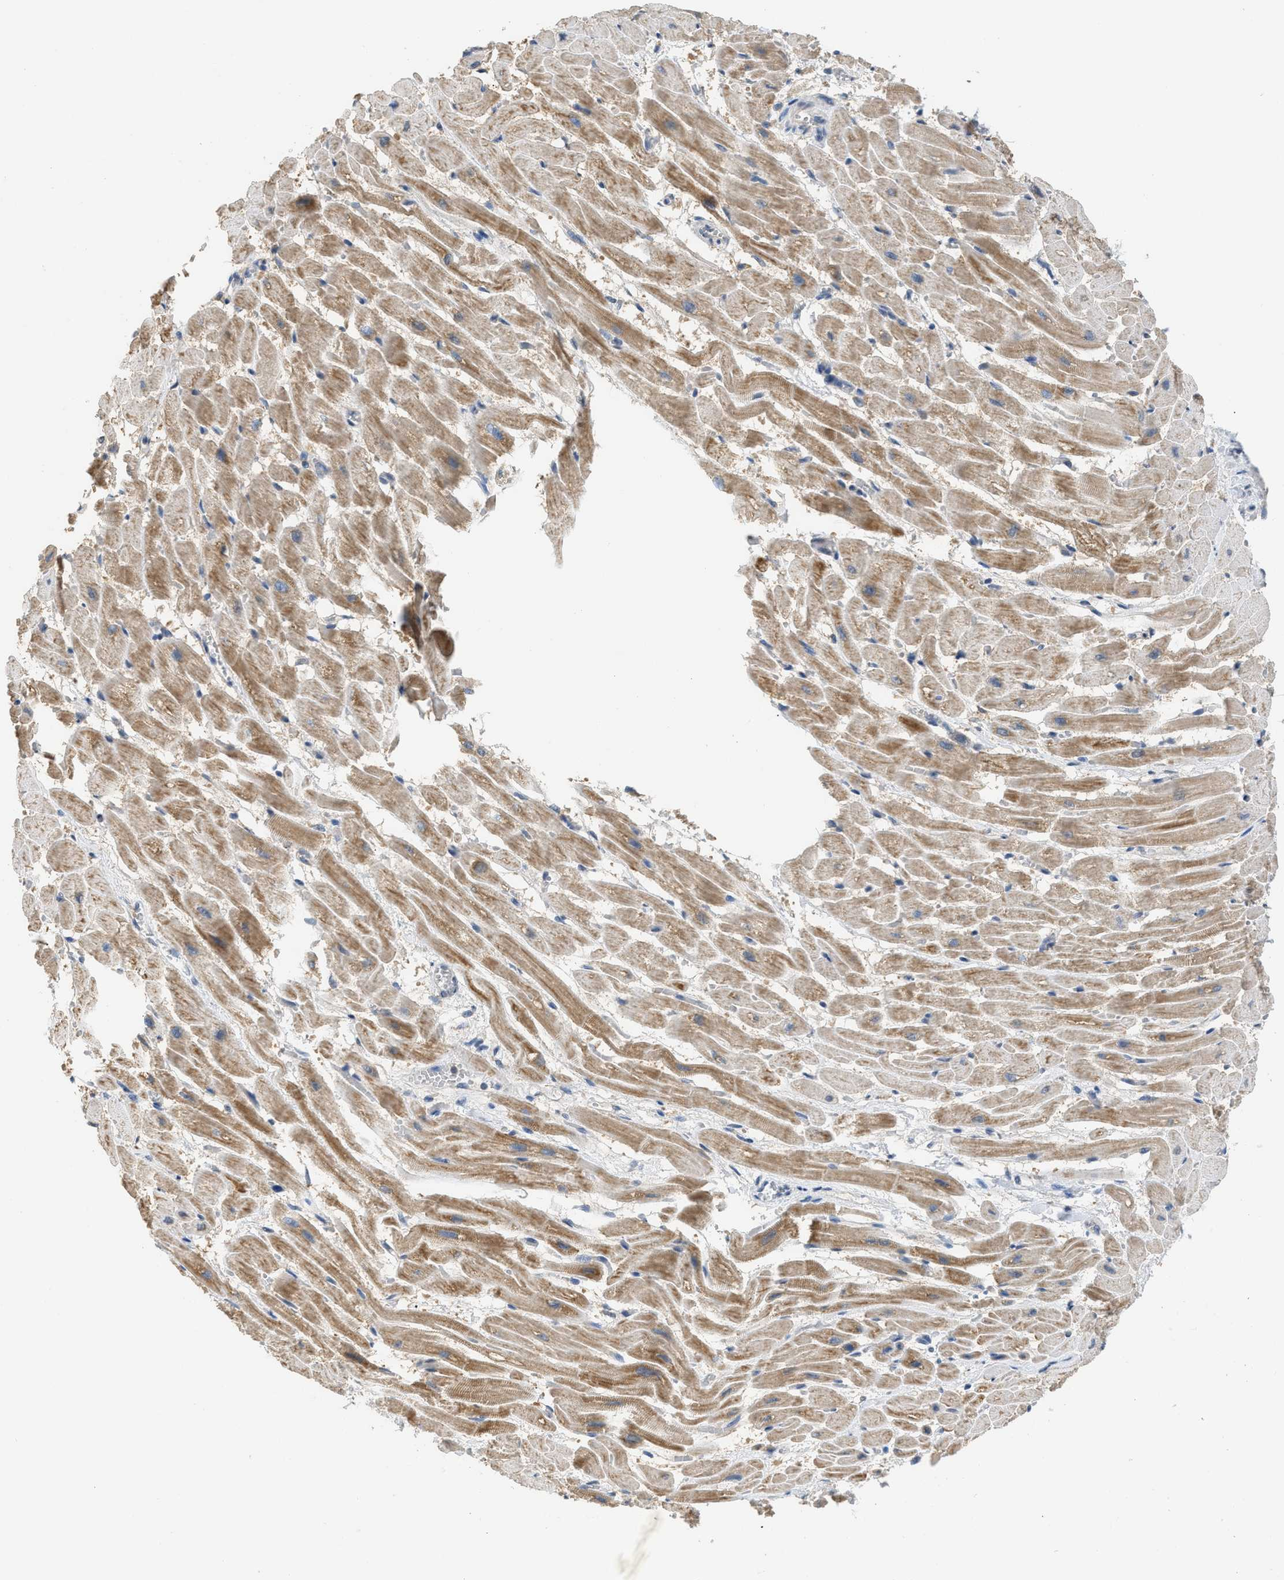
{"staining": {"intensity": "moderate", "quantity": "25%-75%", "location": "cytoplasmic/membranous"}, "tissue": "heart muscle", "cell_type": "Cardiomyocytes", "image_type": "normal", "snomed": [{"axis": "morphology", "description": "Normal tissue, NOS"}, {"axis": "topography", "description": "Heart"}], "caption": "Immunohistochemical staining of unremarkable heart muscle reveals moderate cytoplasmic/membranous protein staining in approximately 25%-75% of cardiomyocytes.", "gene": "RHBDF2", "patient": {"sex": "male", "age": 45}}